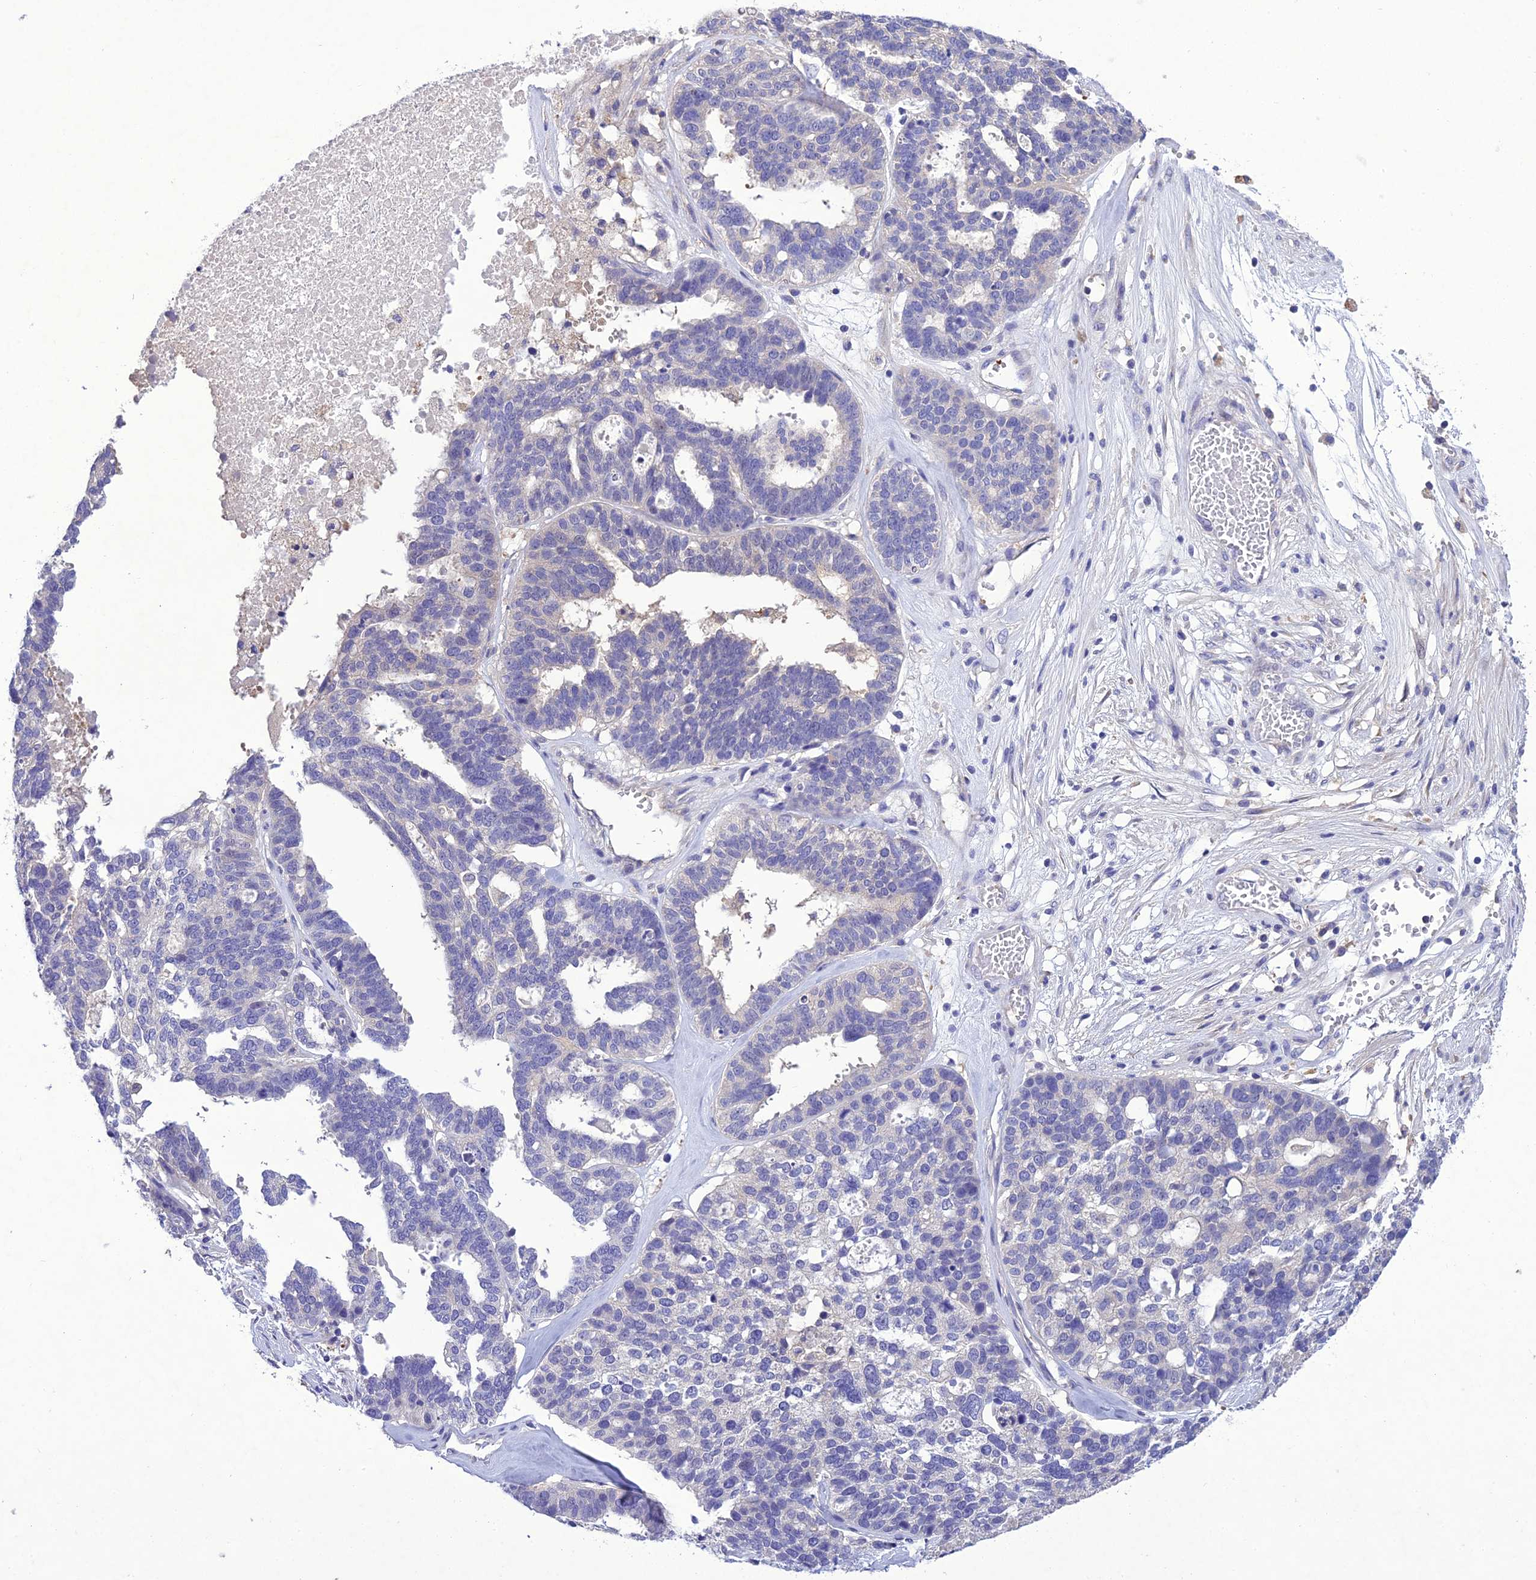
{"staining": {"intensity": "negative", "quantity": "none", "location": "none"}, "tissue": "ovarian cancer", "cell_type": "Tumor cells", "image_type": "cancer", "snomed": [{"axis": "morphology", "description": "Cystadenocarcinoma, serous, NOS"}, {"axis": "topography", "description": "Ovary"}], "caption": "This histopathology image is of ovarian cancer (serous cystadenocarcinoma) stained with immunohistochemistry (IHC) to label a protein in brown with the nuclei are counter-stained blue. There is no positivity in tumor cells.", "gene": "SNX24", "patient": {"sex": "female", "age": 59}}